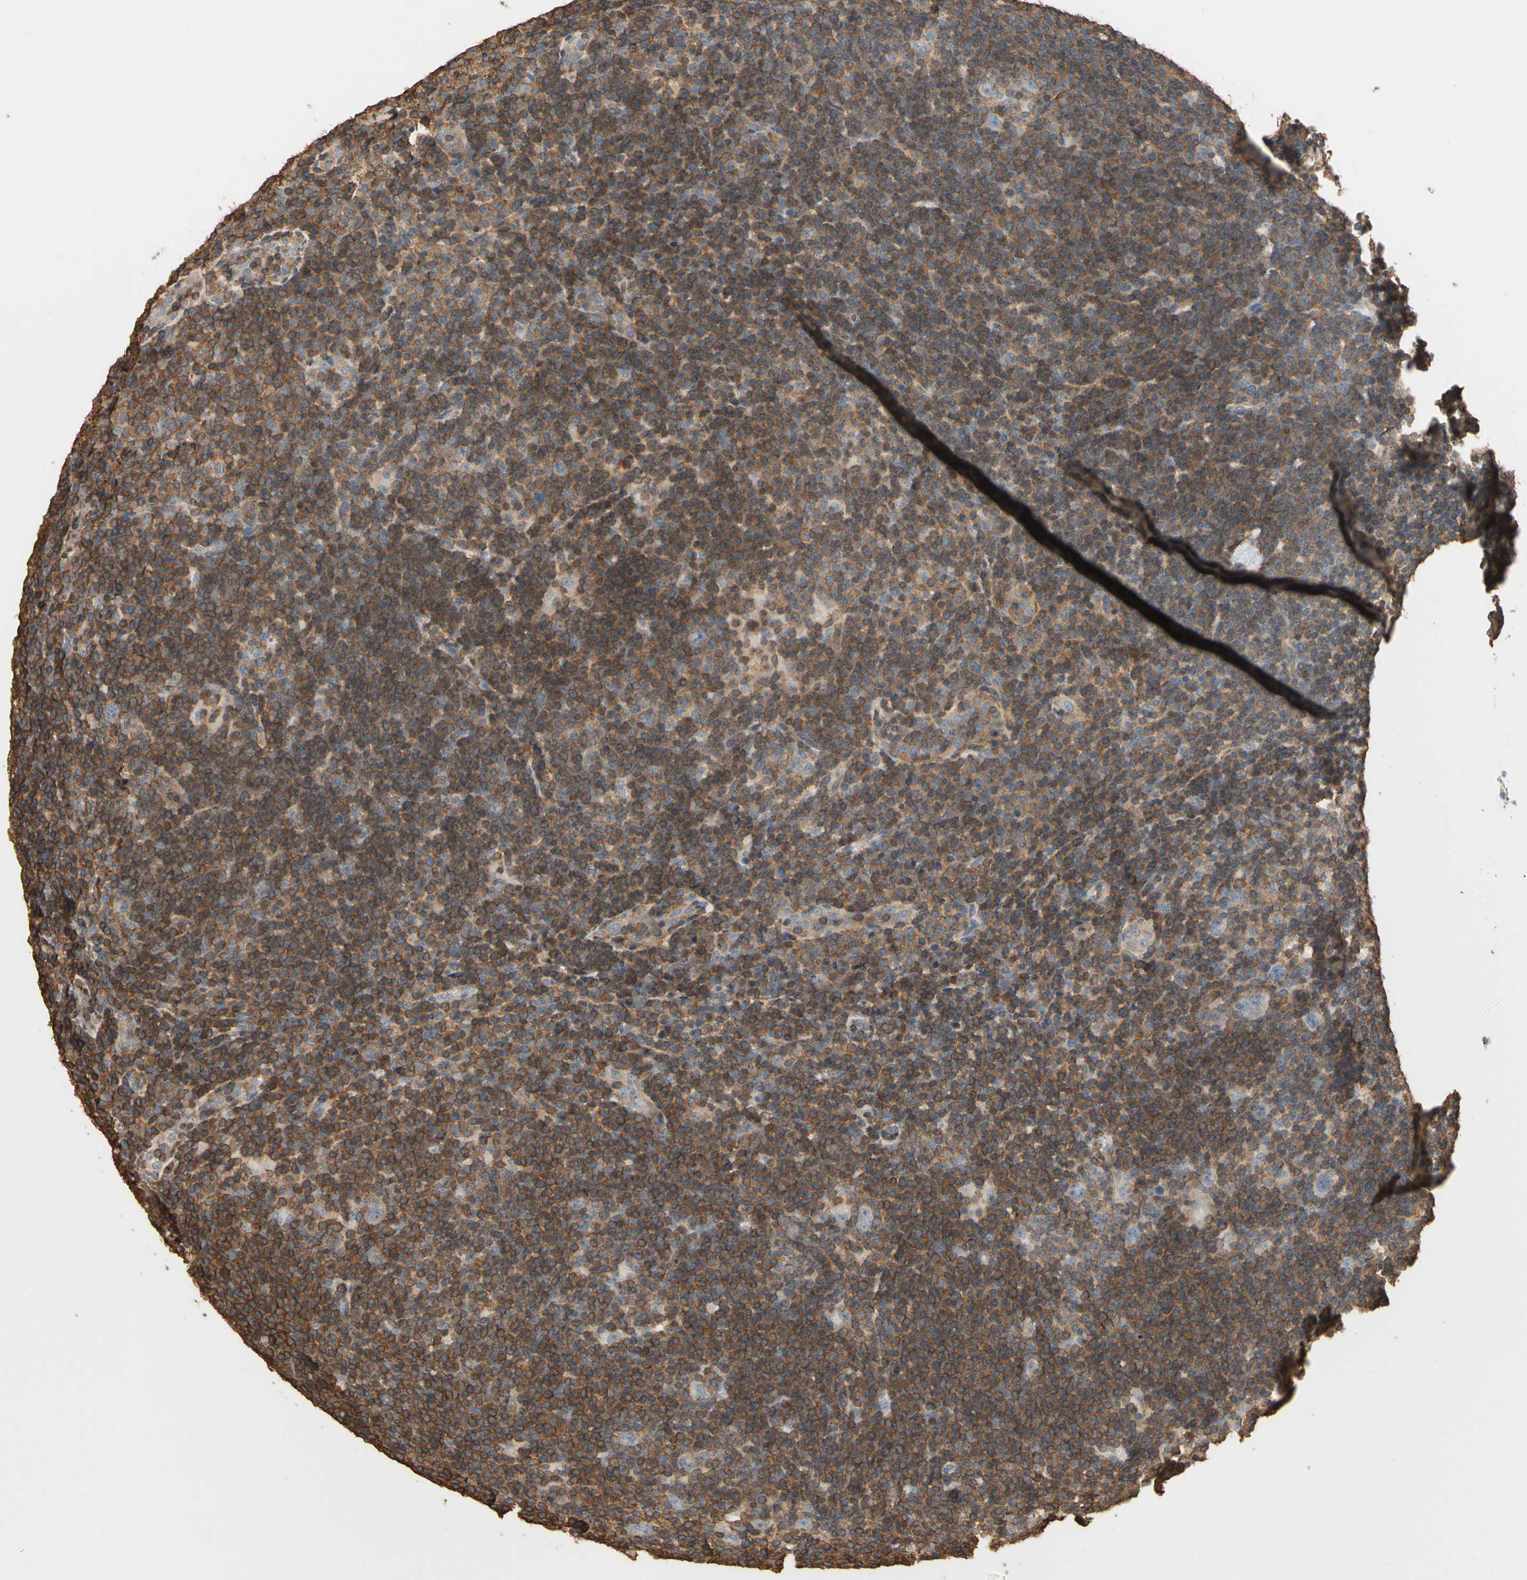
{"staining": {"intensity": "weak", "quantity": ">75%", "location": "cytoplasmic/membranous"}, "tissue": "lymphoma", "cell_type": "Tumor cells", "image_type": "cancer", "snomed": [{"axis": "morphology", "description": "Hodgkin's disease, NOS"}, {"axis": "topography", "description": "Lymph node"}], "caption": "Tumor cells display low levels of weak cytoplasmic/membranous positivity in approximately >75% of cells in lymphoma.", "gene": "MAP3K10", "patient": {"sex": "female", "age": 57}}